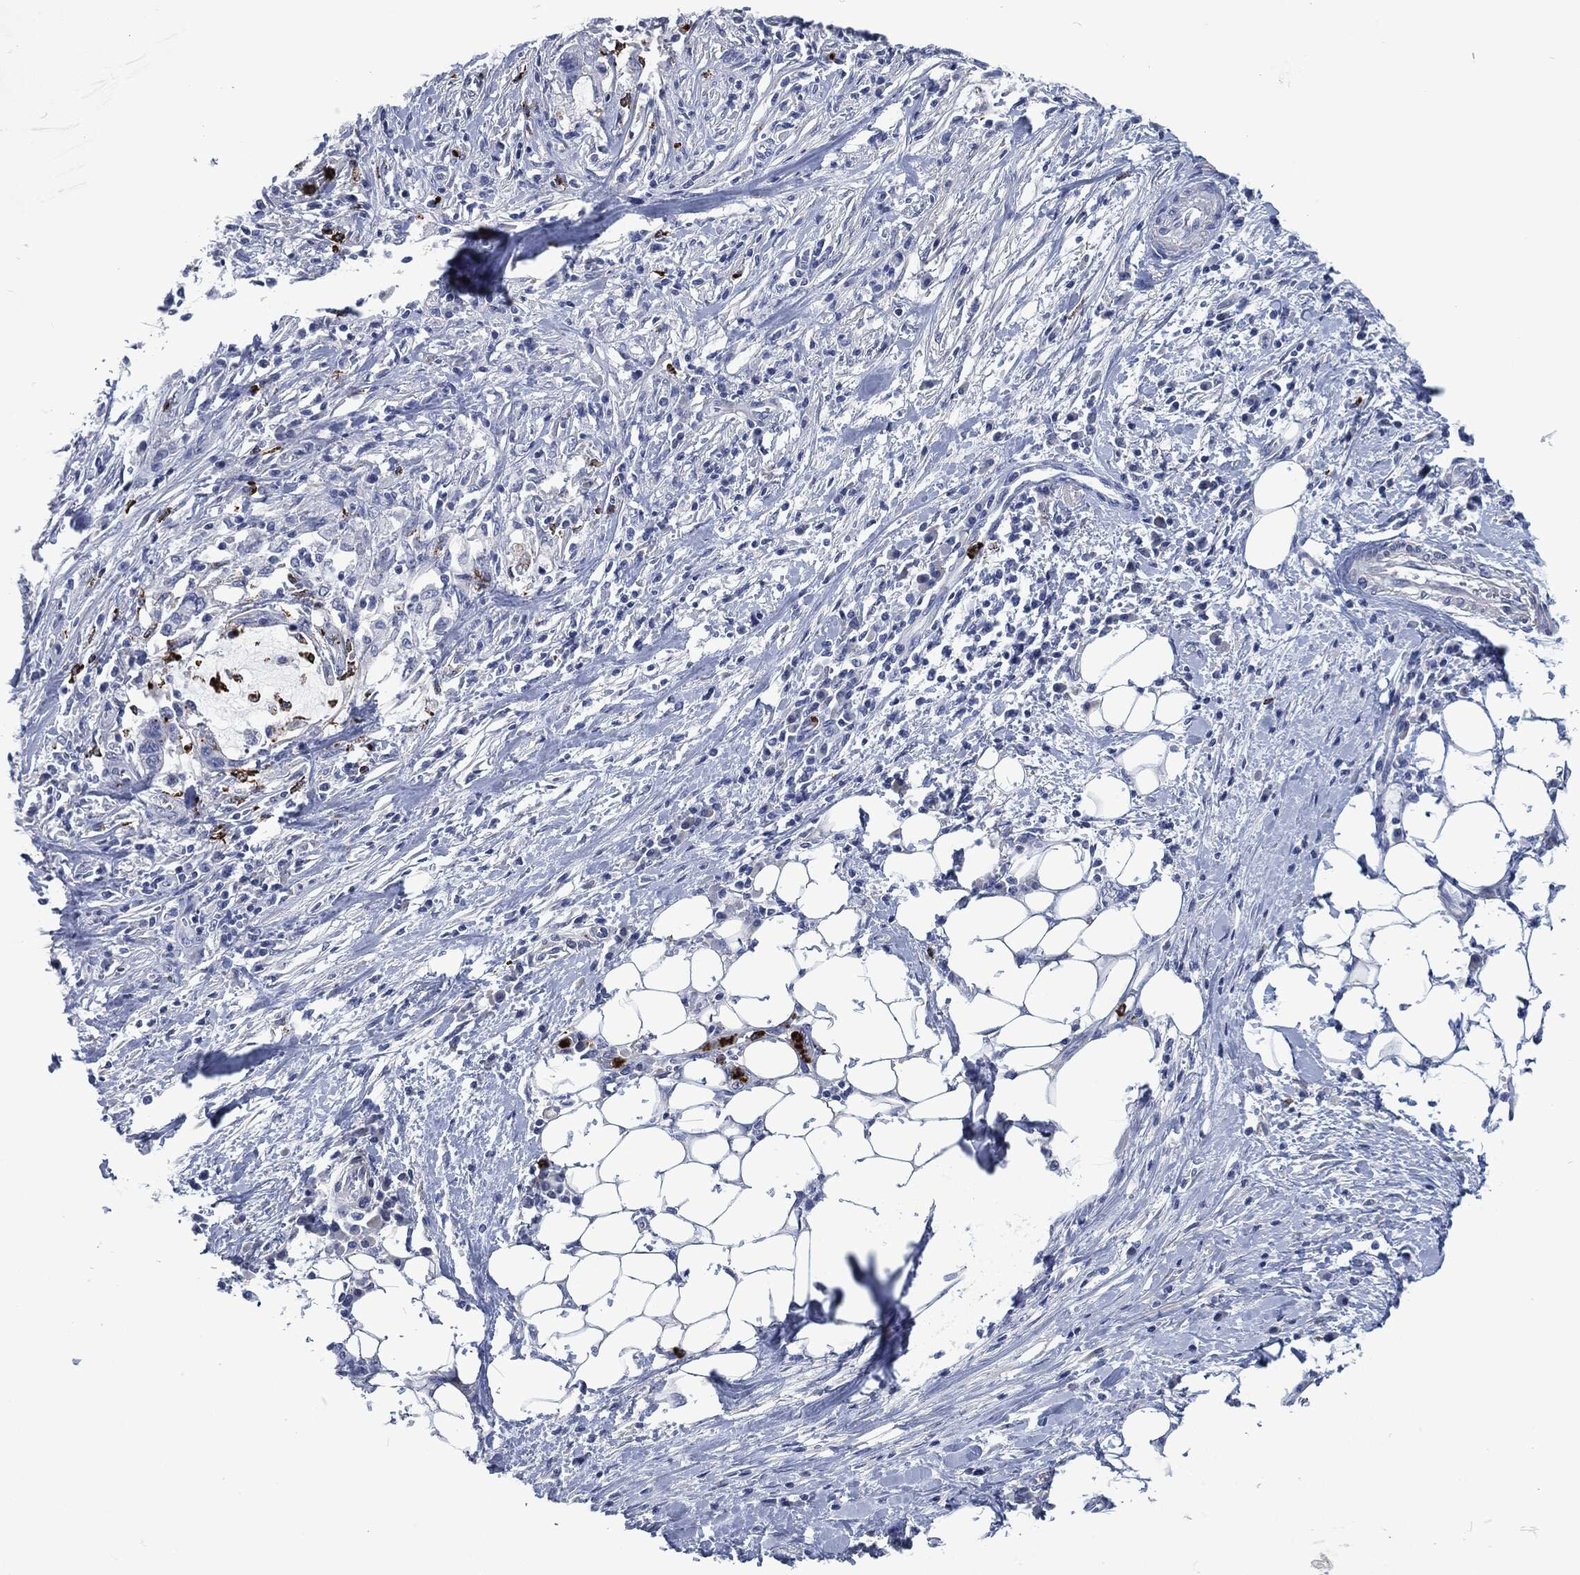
{"staining": {"intensity": "negative", "quantity": "none", "location": "none"}, "tissue": "stomach cancer", "cell_type": "Tumor cells", "image_type": "cancer", "snomed": [{"axis": "morphology", "description": "Adenocarcinoma, NOS"}, {"axis": "topography", "description": "Stomach"}], "caption": "The immunohistochemistry histopathology image has no significant positivity in tumor cells of stomach adenocarcinoma tissue. Brightfield microscopy of IHC stained with DAB (3,3'-diaminobenzidine) (brown) and hematoxylin (blue), captured at high magnification.", "gene": "MPO", "patient": {"sex": "male", "age": 54}}